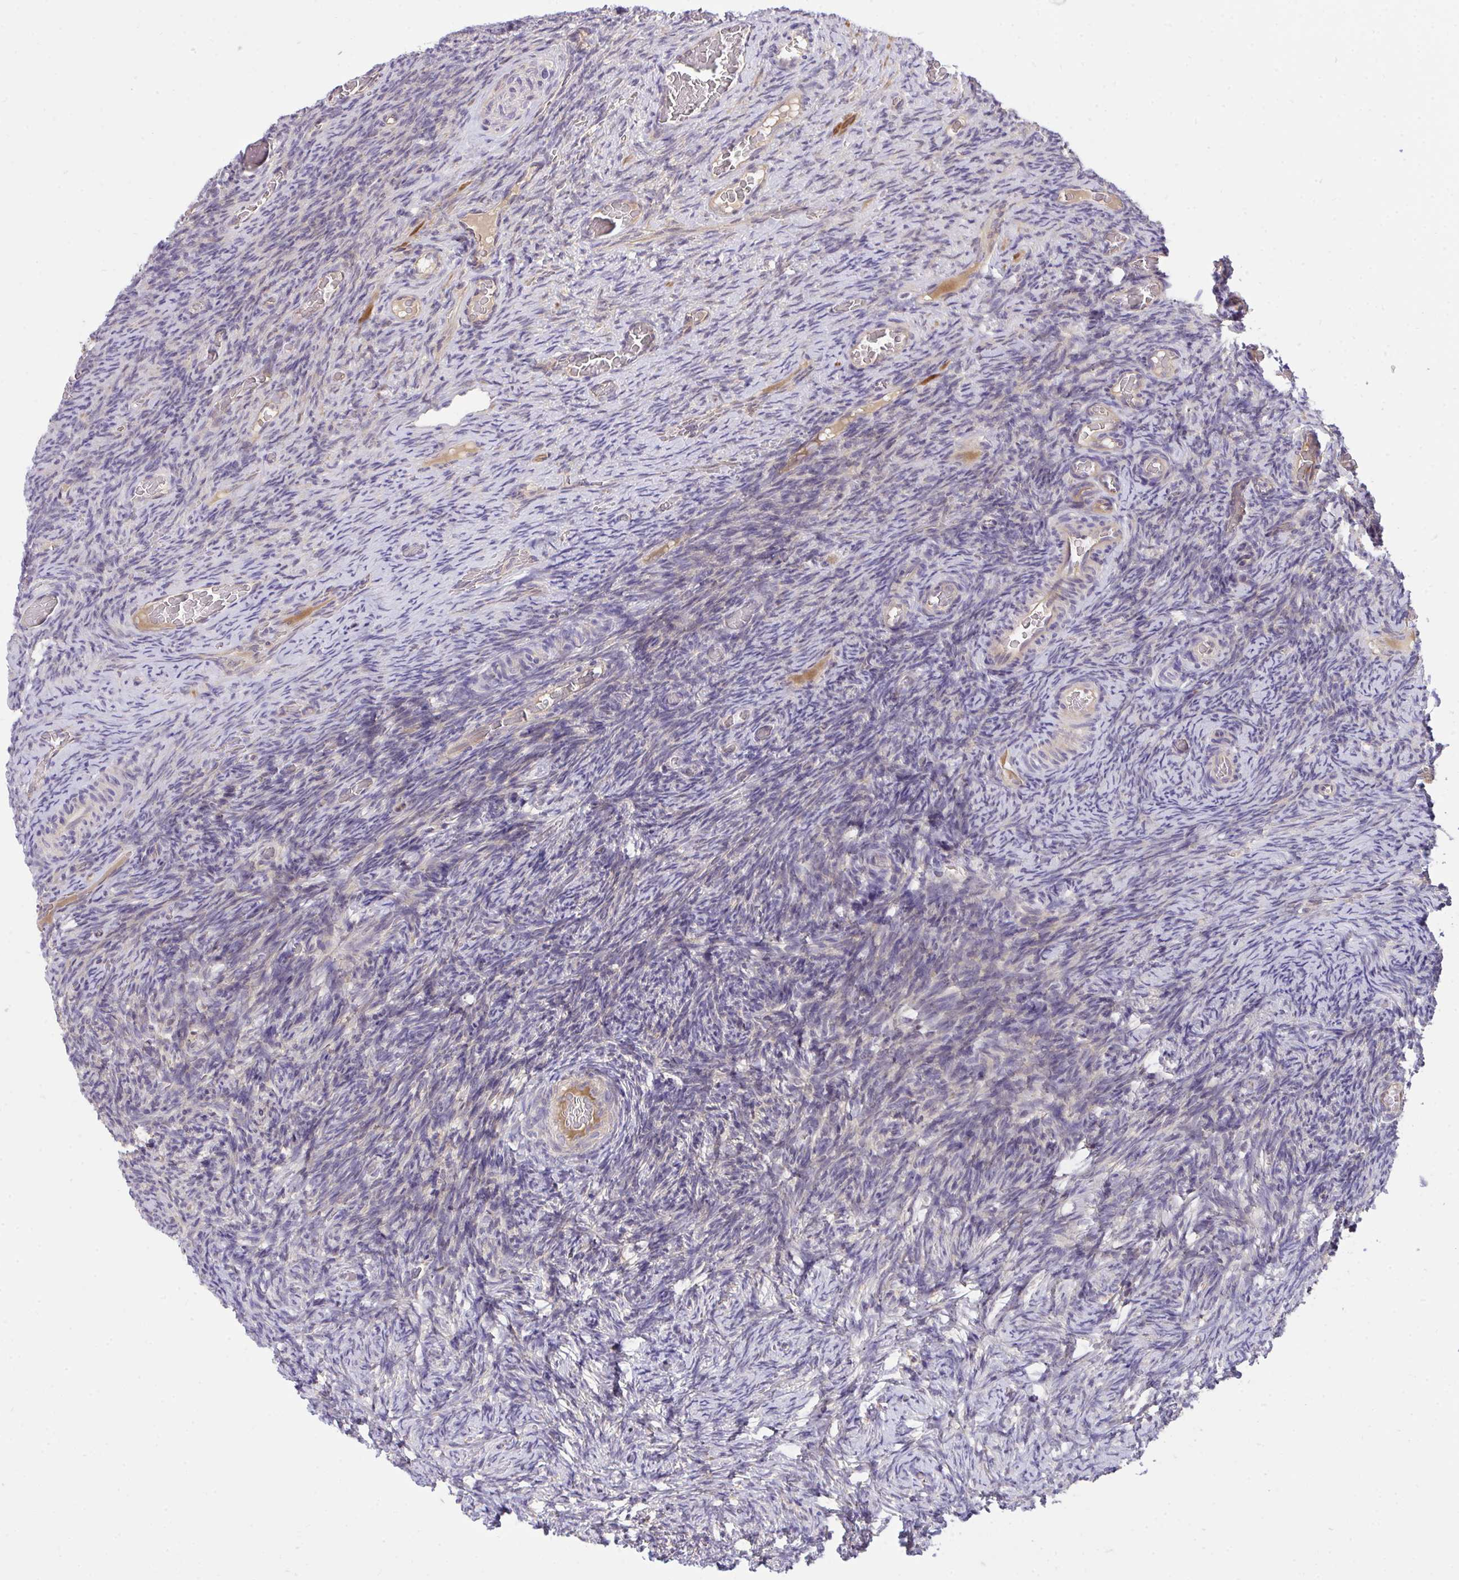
{"staining": {"intensity": "weak", "quantity": ">75%", "location": "cytoplasmic/membranous"}, "tissue": "ovary", "cell_type": "Follicle cells", "image_type": "normal", "snomed": [{"axis": "morphology", "description": "Normal tissue, NOS"}, {"axis": "topography", "description": "Ovary"}], "caption": "A high-resolution micrograph shows immunohistochemistry (IHC) staining of unremarkable ovary, which shows weak cytoplasmic/membranous expression in approximately >75% of follicle cells. The staining is performed using DAB brown chromogen to label protein expression. The nuclei are counter-stained blue using hematoxylin.", "gene": "C19orf54", "patient": {"sex": "female", "age": 34}}